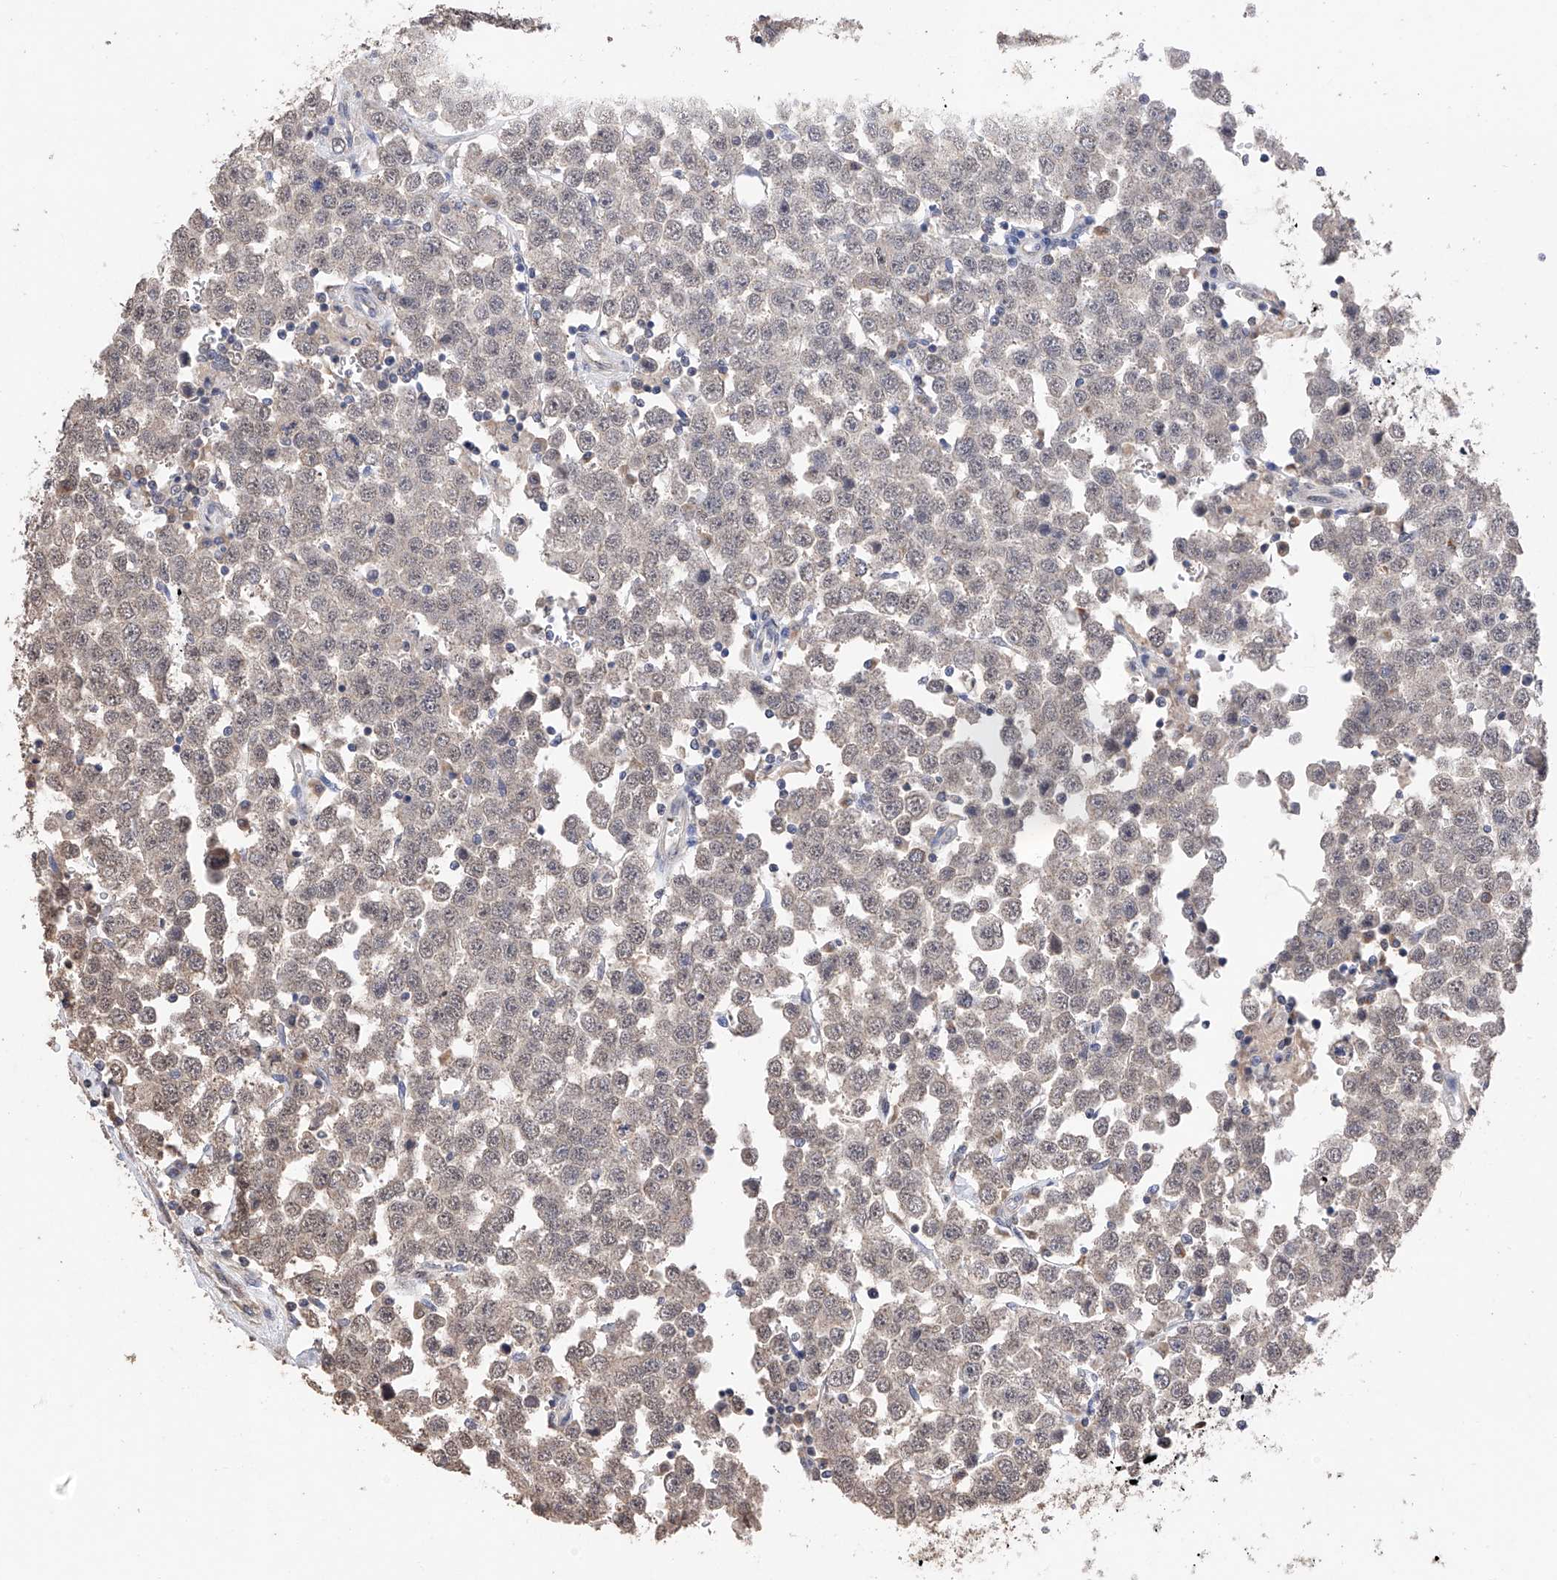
{"staining": {"intensity": "negative", "quantity": "none", "location": "none"}, "tissue": "testis cancer", "cell_type": "Tumor cells", "image_type": "cancer", "snomed": [{"axis": "morphology", "description": "Seminoma, NOS"}, {"axis": "topography", "description": "Testis"}], "caption": "Tumor cells show no significant positivity in testis cancer (seminoma). (Immunohistochemistry (ihc), brightfield microscopy, high magnification).", "gene": "DMAP1", "patient": {"sex": "male", "age": 28}}